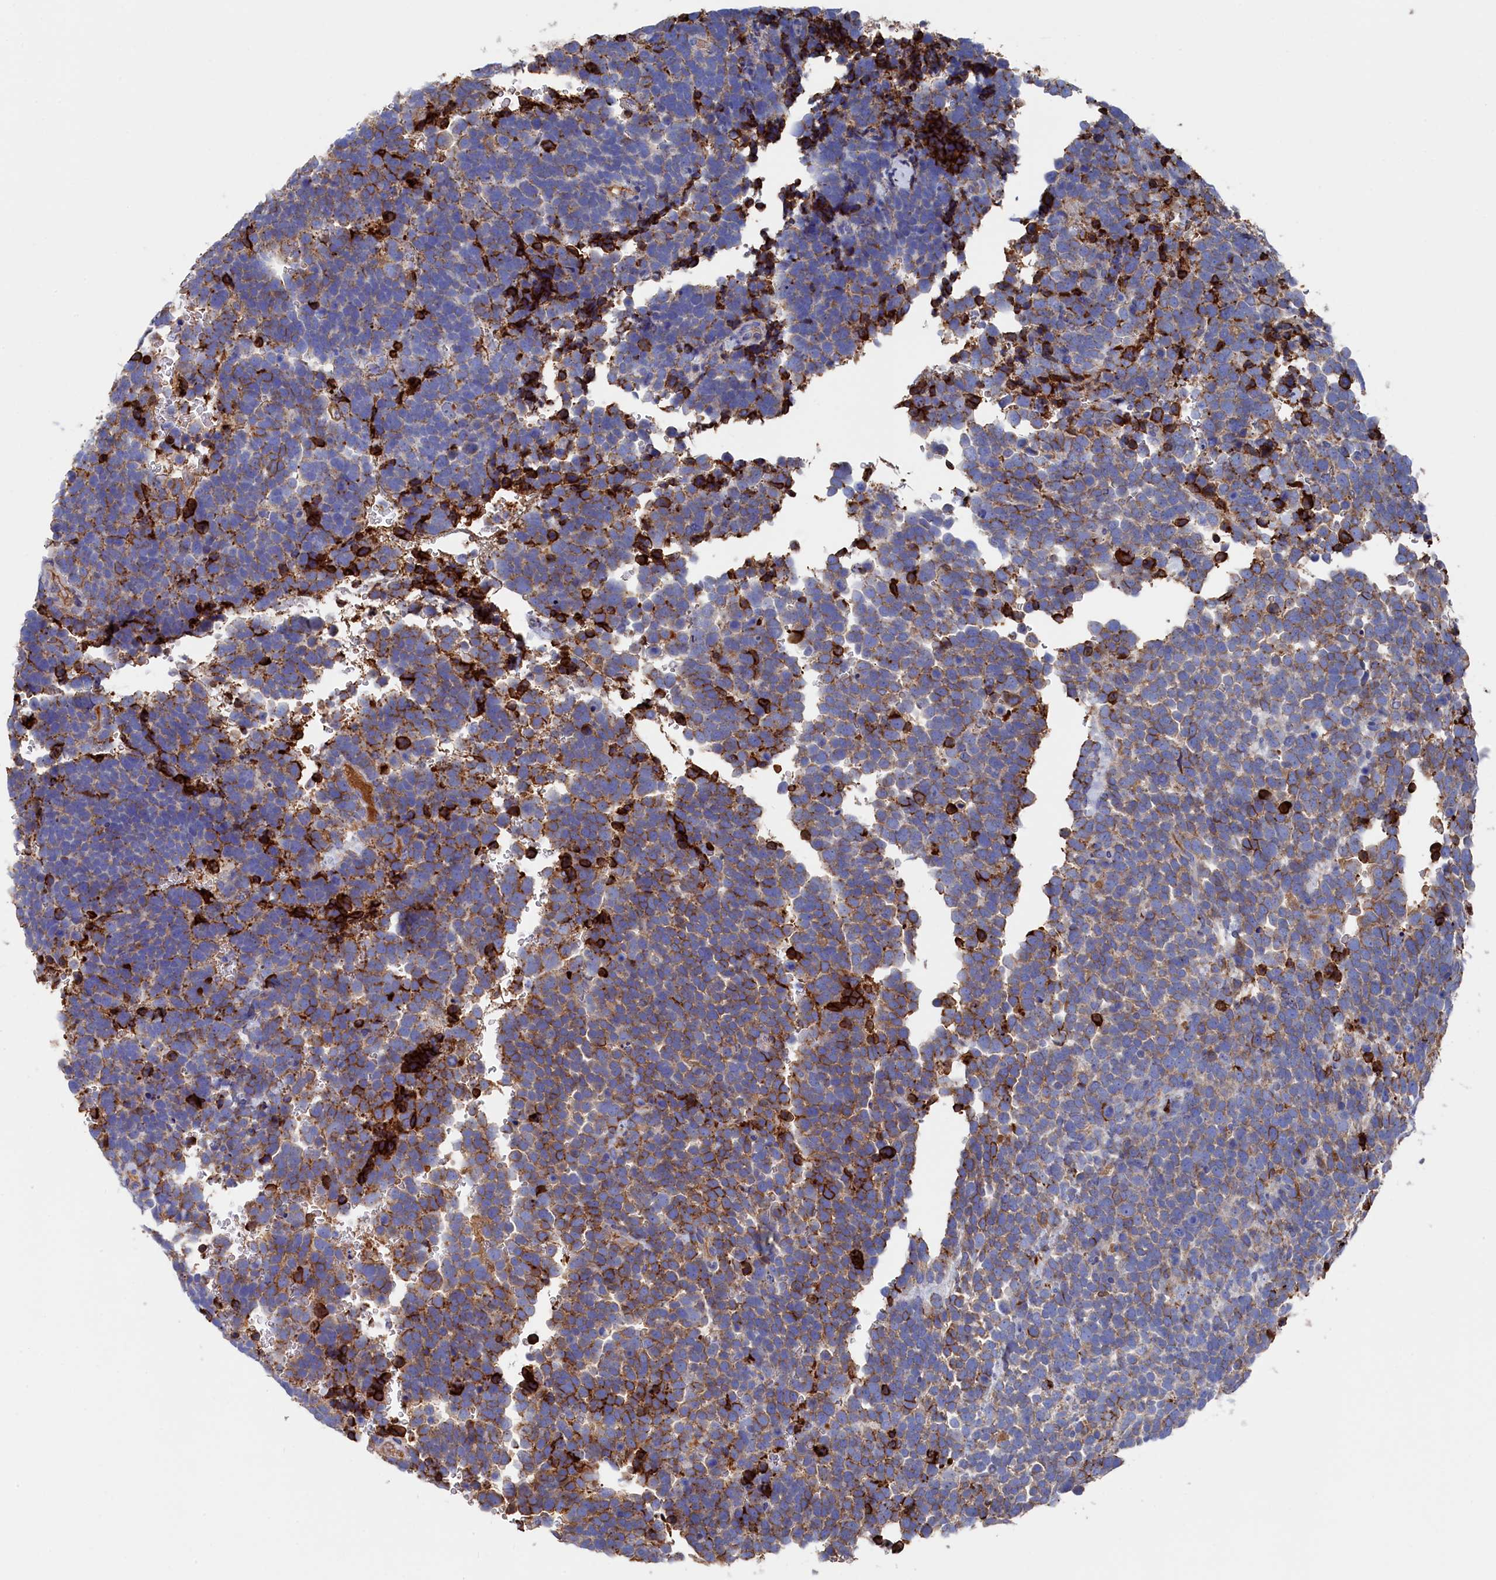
{"staining": {"intensity": "moderate", "quantity": "25%-75%", "location": "cytoplasmic/membranous"}, "tissue": "urothelial cancer", "cell_type": "Tumor cells", "image_type": "cancer", "snomed": [{"axis": "morphology", "description": "Urothelial carcinoma, High grade"}, {"axis": "topography", "description": "Urinary bladder"}], "caption": "Protein expression analysis of human urothelial cancer reveals moderate cytoplasmic/membranous positivity in about 25%-75% of tumor cells.", "gene": "C12orf73", "patient": {"sex": "female", "age": 82}}